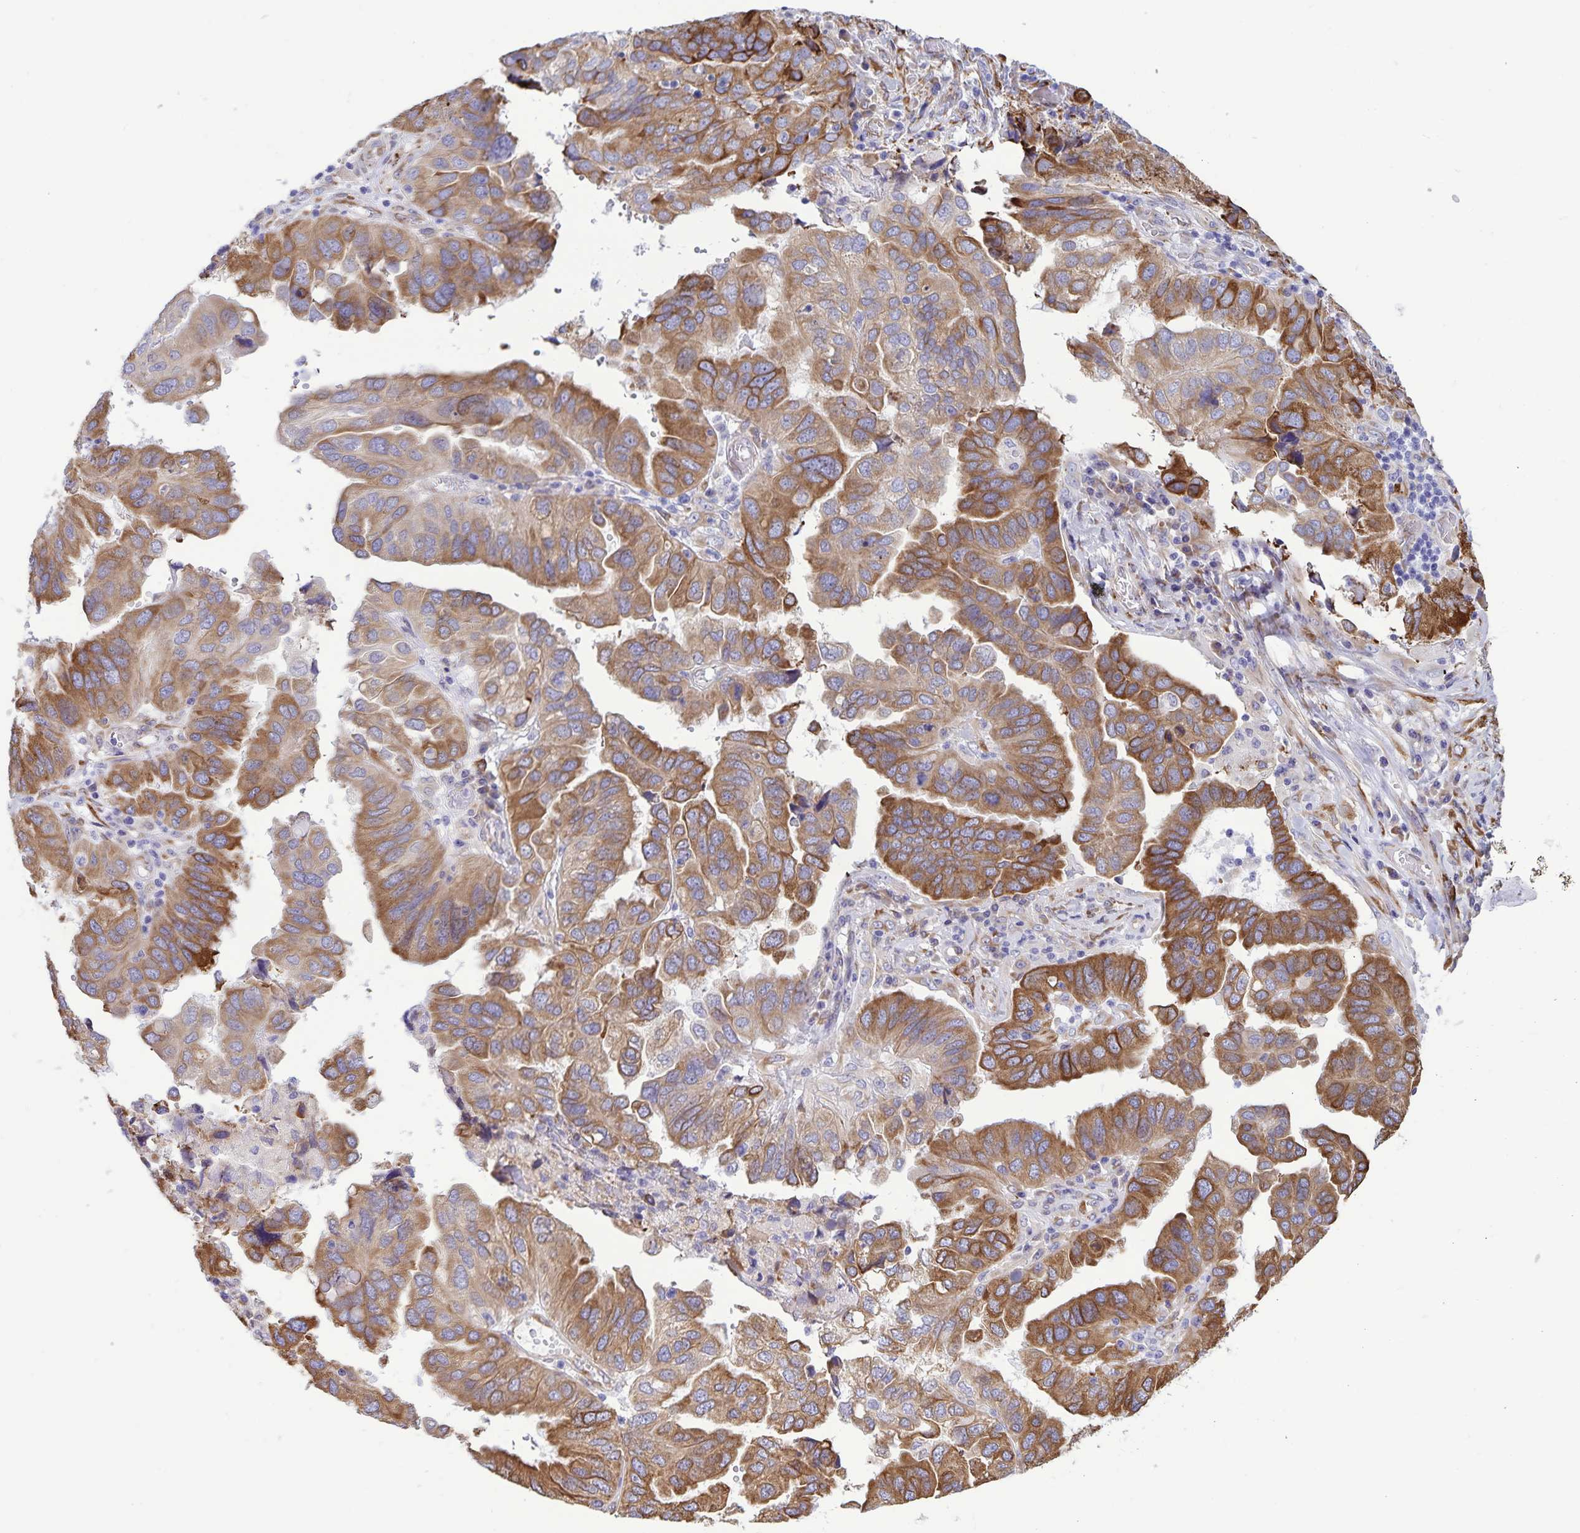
{"staining": {"intensity": "moderate", "quantity": ">75%", "location": "cytoplasmic/membranous"}, "tissue": "ovarian cancer", "cell_type": "Tumor cells", "image_type": "cancer", "snomed": [{"axis": "morphology", "description": "Cystadenocarcinoma, serous, NOS"}, {"axis": "topography", "description": "Ovary"}], "caption": "Immunohistochemistry (IHC) staining of ovarian cancer, which displays medium levels of moderate cytoplasmic/membranous positivity in approximately >75% of tumor cells indicating moderate cytoplasmic/membranous protein positivity. The staining was performed using DAB (3,3'-diaminobenzidine) (brown) for protein detection and nuclei were counterstained in hematoxylin (blue).", "gene": "RCN1", "patient": {"sex": "female", "age": 79}}